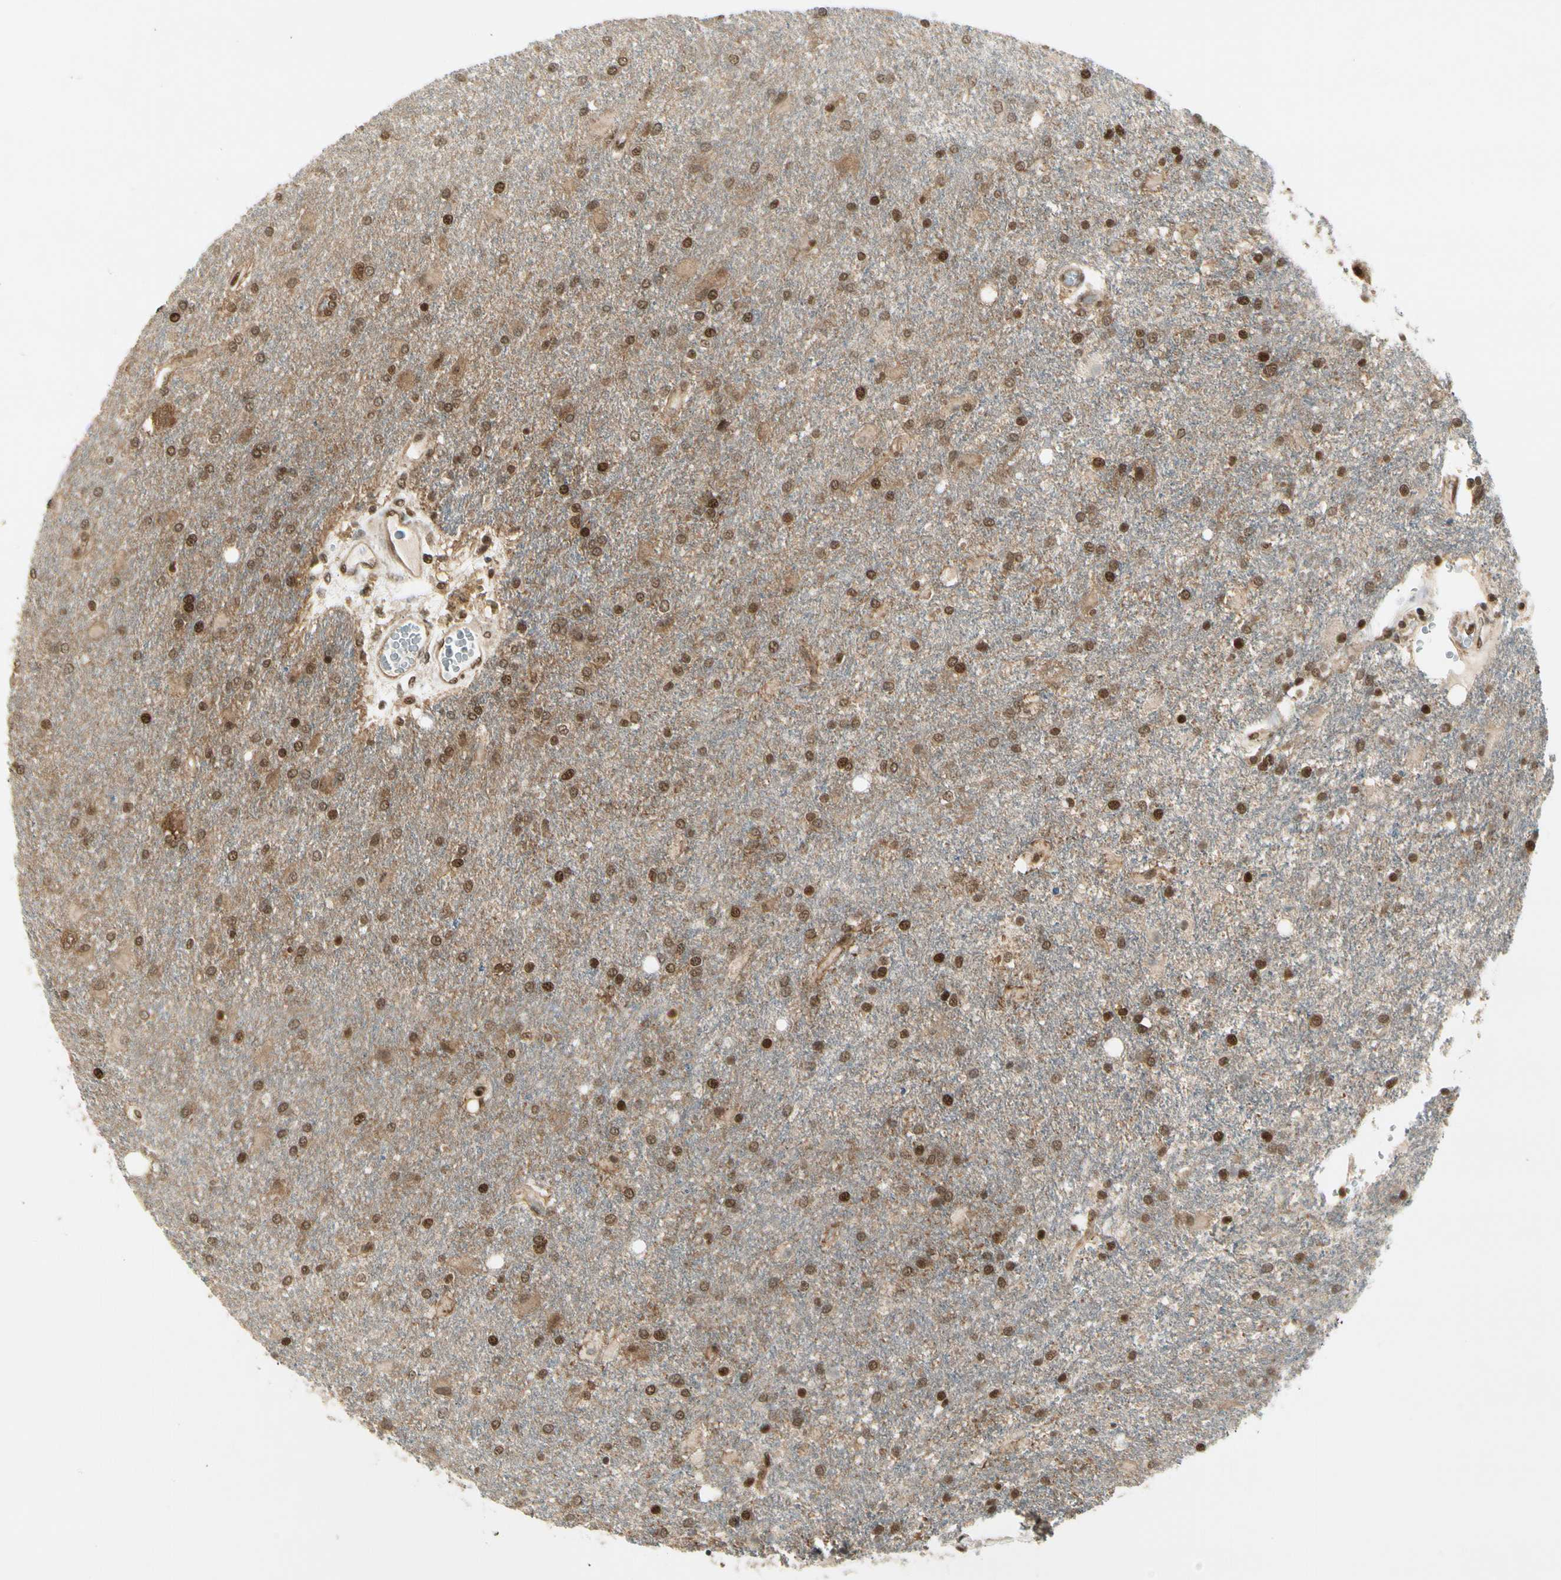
{"staining": {"intensity": "moderate", "quantity": "25%-75%", "location": "cytoplasmic/membranous,nuclear"}, "tissue": "glioma", "cell_type": "Tumor cells", "image_type": "cancer", "snomed": [{"axis": "morphology", "description": "Glioma, malignant, High grade"}, {"axis": "topography", "description": "Brain"}], "caption": "A medium amount of moderate cytoplasmic/membranous and nuclear positivity is seen in about 25%-75% of tumor cells in malignant high-grade glioma tissue. (Stains: DAB (3,3'-diaminobenzidine) in brown, nuclei in blue, Microscopy: brightfield microscopy at high magnification).", "gene": "SMN2", "patient": {"sex": "male", "age": 71}}